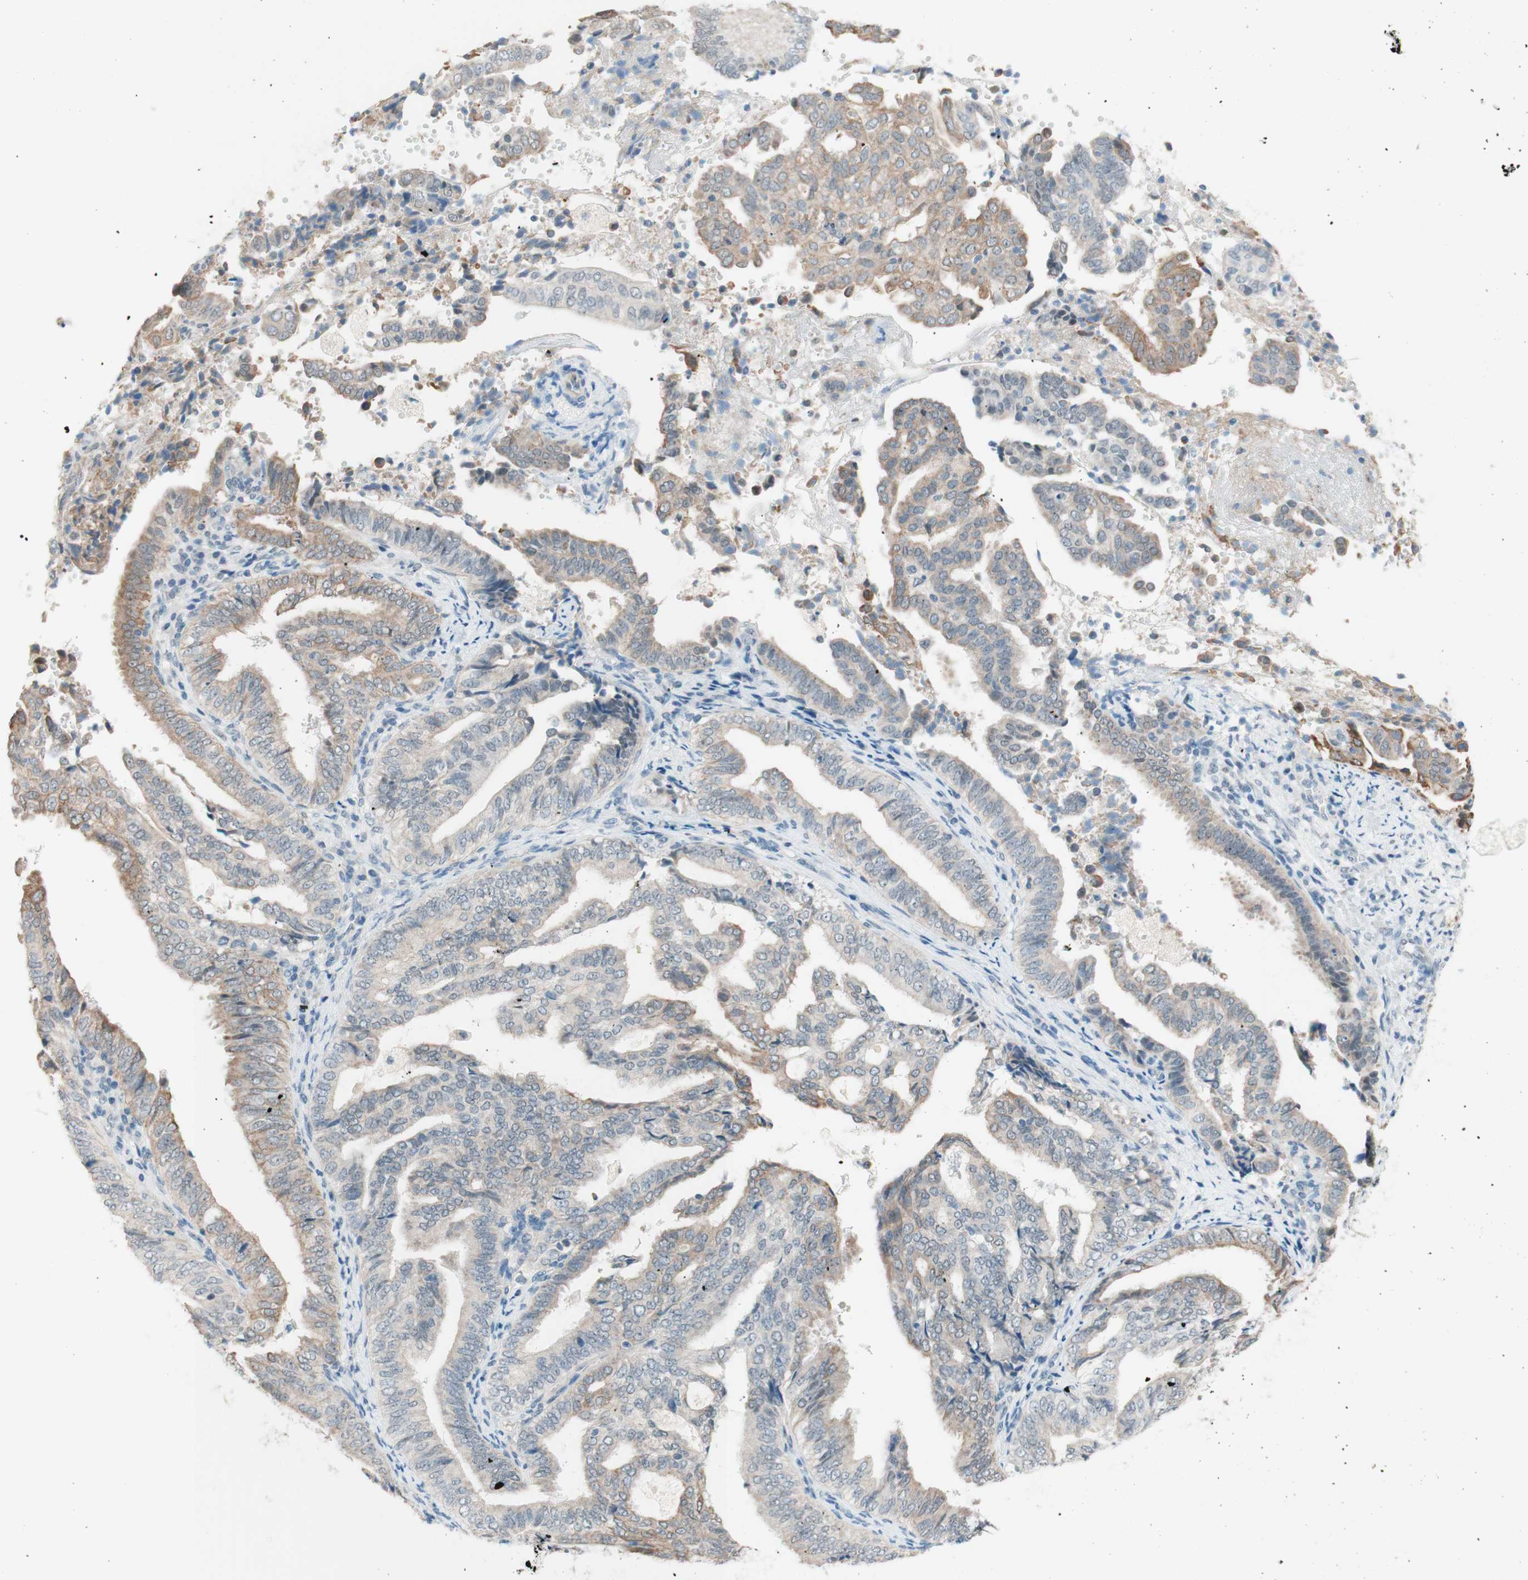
{"staining": {"intensity": "weak", "quantity": "25%-75%", "location": "cytoplasmic/membranous"}, "tissue": "endometrial cancer", "cell_type": "Tumor cells", "image_type": "cancer", "snomed": [{"axis": "morphology", "description": "Adenocarcinoma, NOS"}, {"axis": "topography", "description": "Endometrium"}], "caption": "Protein staining of adenocarcinoma (endometrial) tissue displays weak cytoplasmic/membranous positivity in about 25%-75% of tumor cells.", "gene": "JPH1", "patient": {"sex": "female", "age": 58}}